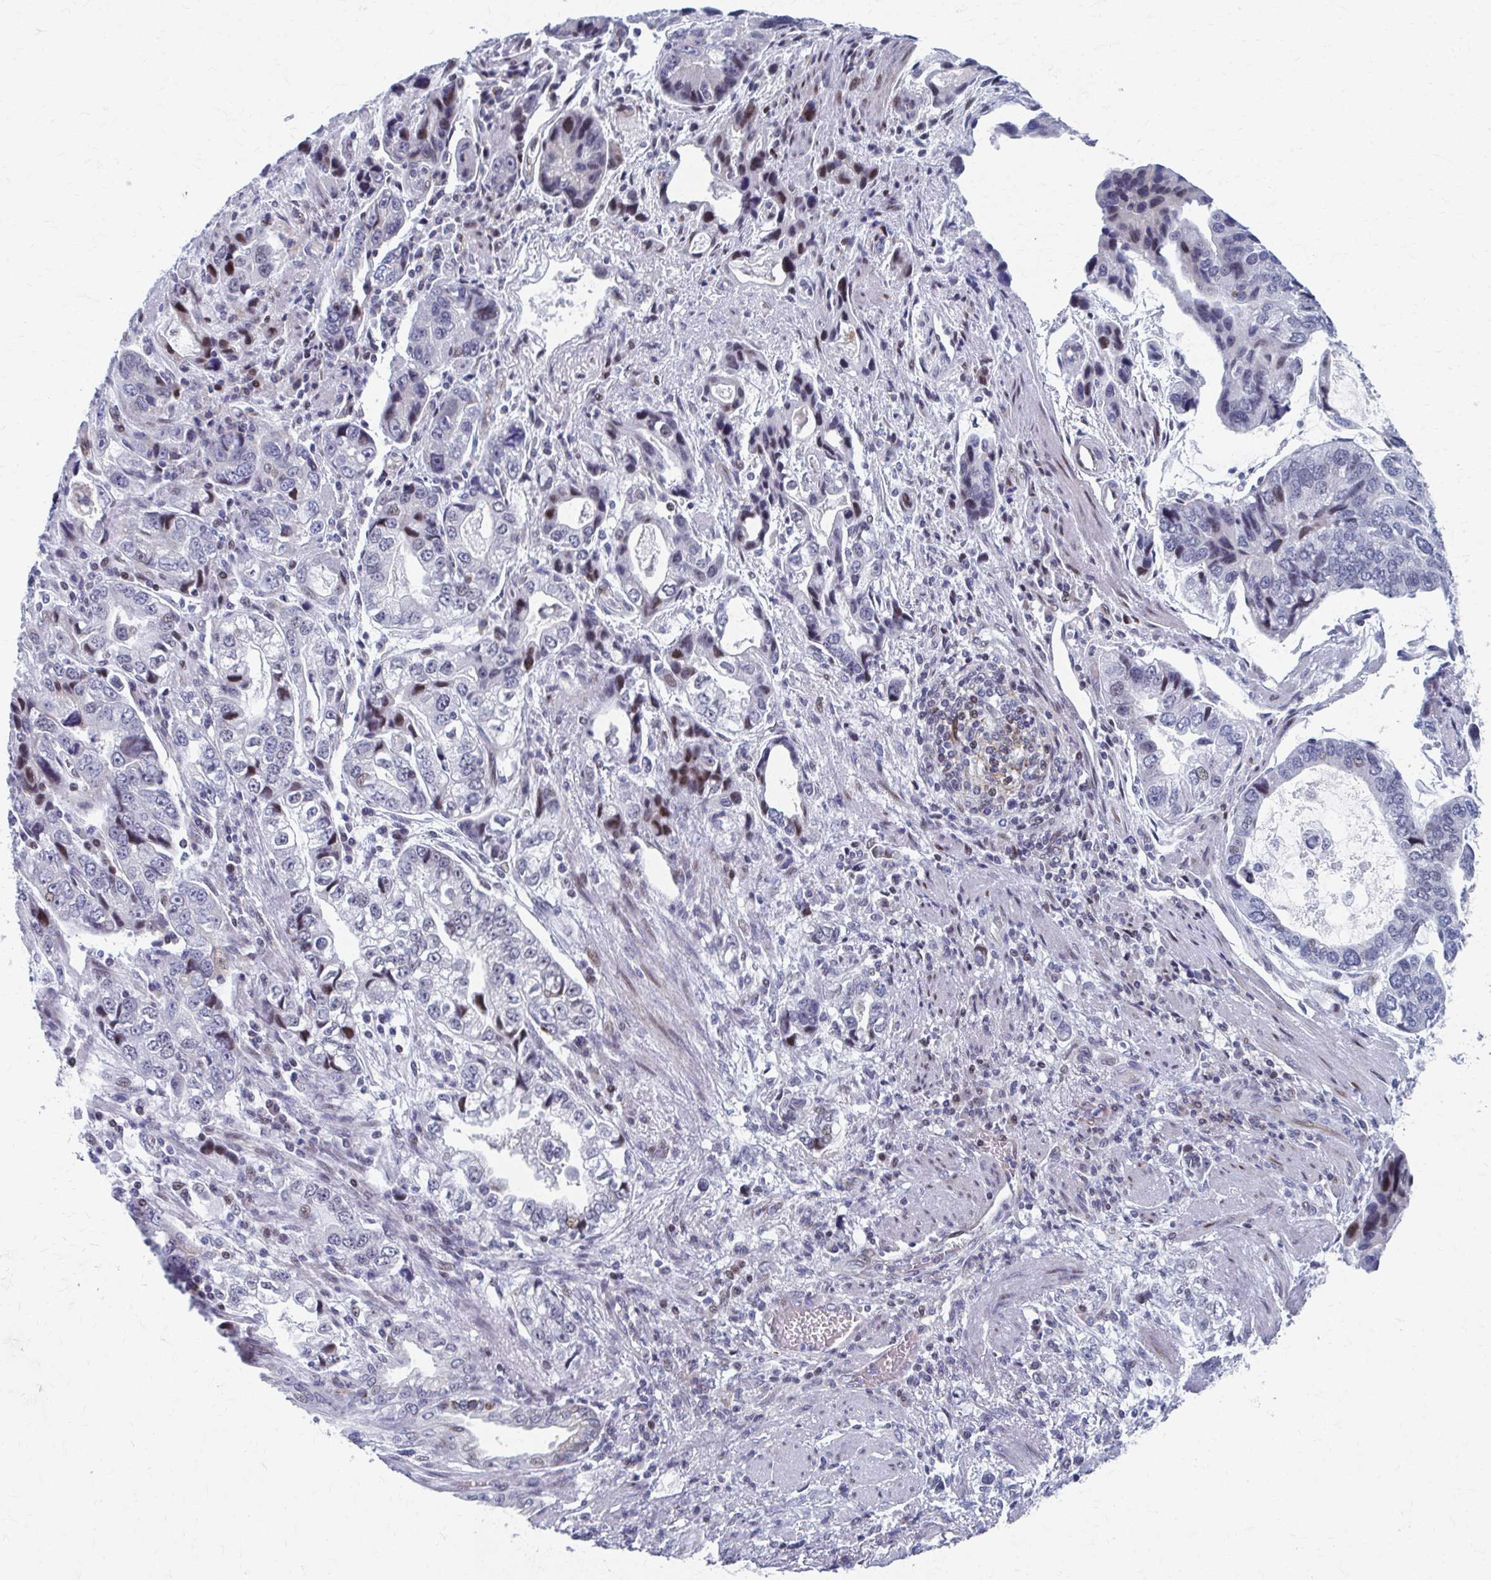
{"staining": {"intensity": "moderate", "quantity": "<25%", "location": "nuclear"}, "tissue": "stomach cancer", "cell_type": "Tumor cells", "image_type": "cancer", "snomed": [{"axis": "morphology", "description": "Adenocarcinoma, NOS"}, {"axis": "topography", "description": "Stomach, lower"}], "caption": "Stomach cancer stained for a protein displays moderate nuclear positivity in tumor cells. The staining was performed using DAB (3,3'-diaminobenzidine) to visualize the protein expression in brown, while the nuclei were stained in blue with hematoxylin (Magnification: 20x).", "gene": "ABHD16B", "patient": {"sex": "female", "age": 93}}